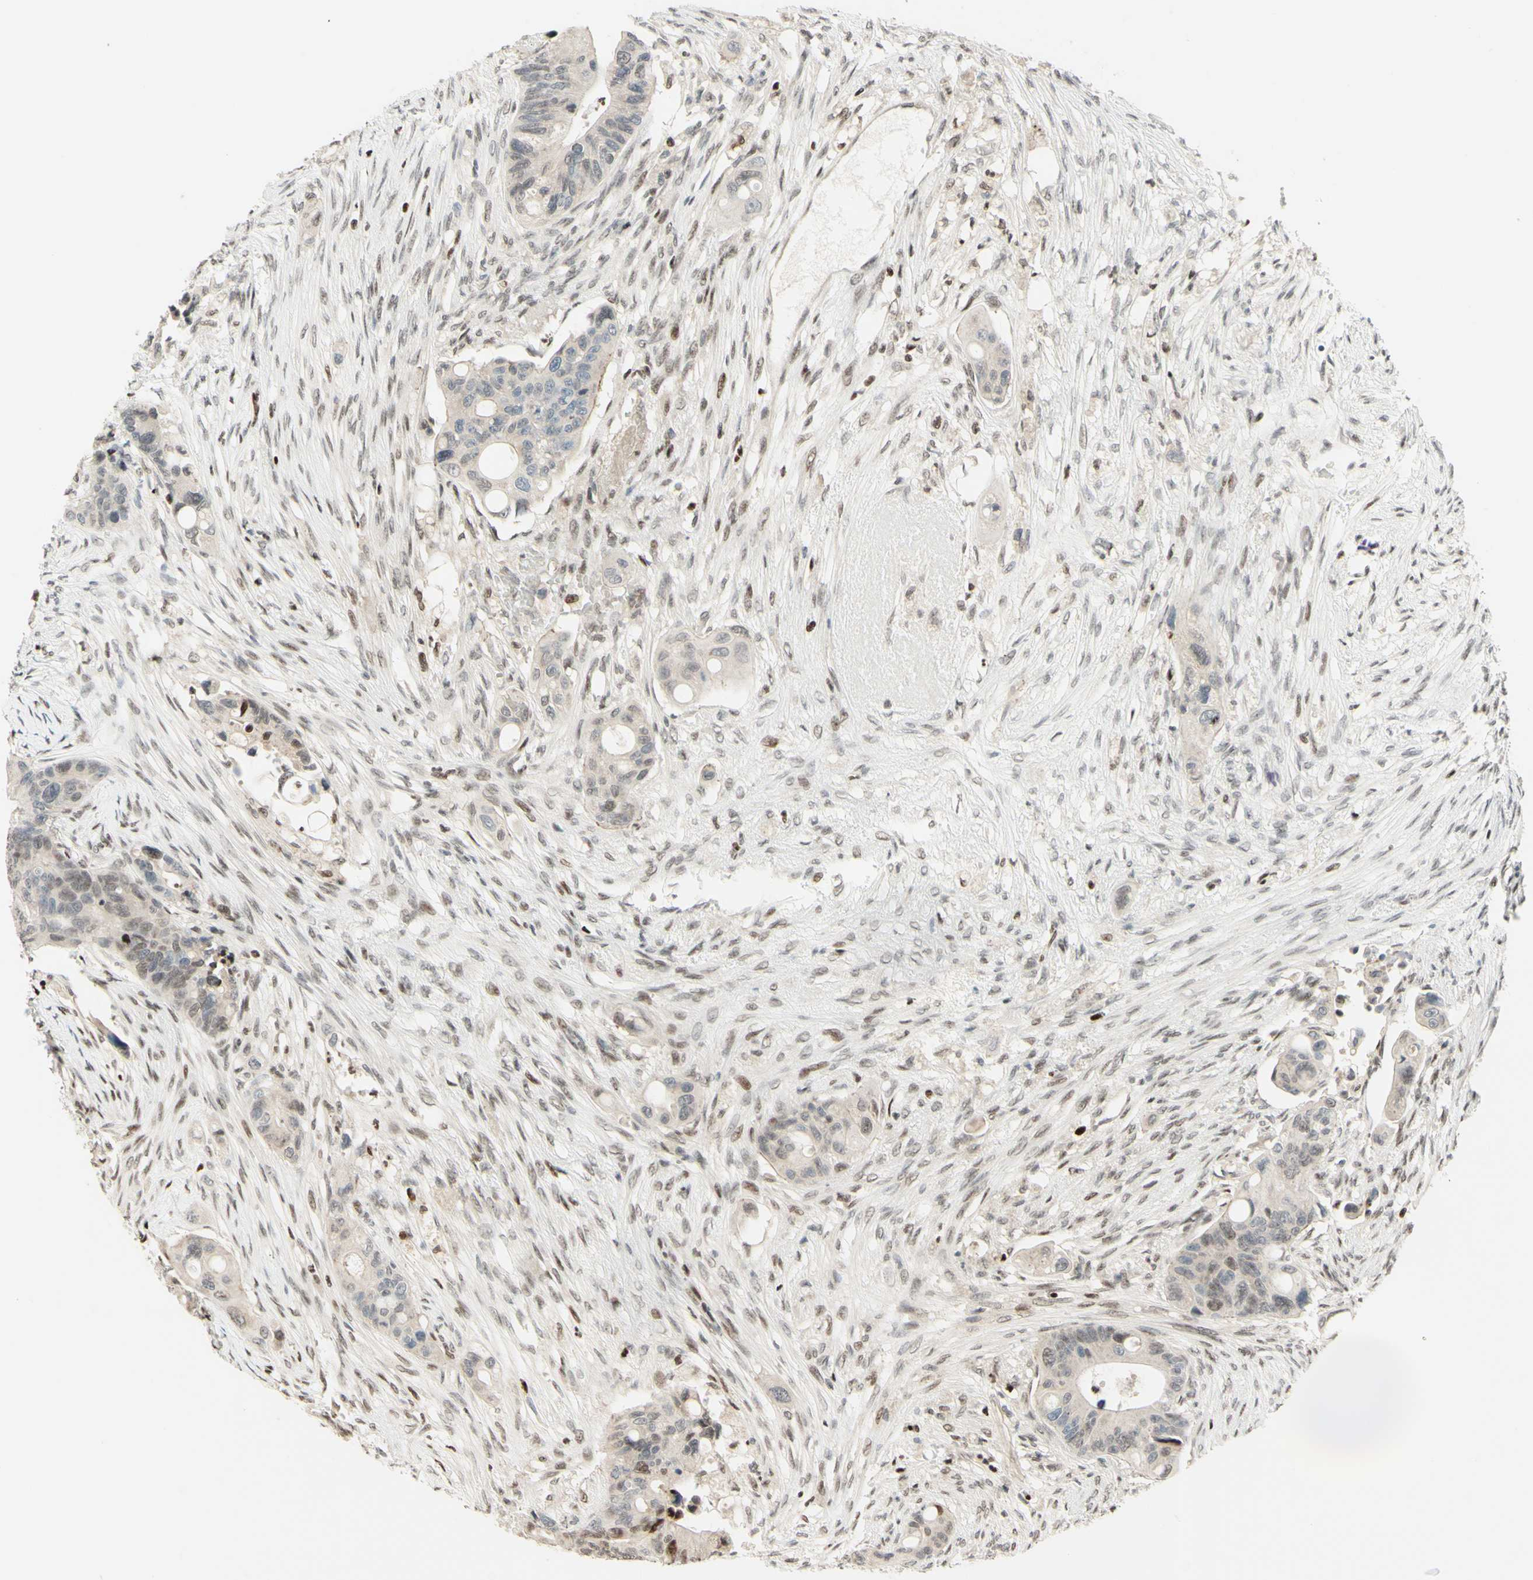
{"staining": {"intensity": "negative", "quantity": "none", "location": "none"}, "tissue": "colorectal cancer", "cell_type": "Tumor cells", "image_type": "cancer", "snomed": [{"axis": "morphology", "description": "Adenocarcinoma, NOS"}, {"axis": "topography", "description": "Colon"}], "caption": "The micrograph shows no significant expression in tumor cells of adenocarcinoma (colorectal).", "gene": "CDKL5", "patient": {"sex": "female", "age": 57}}